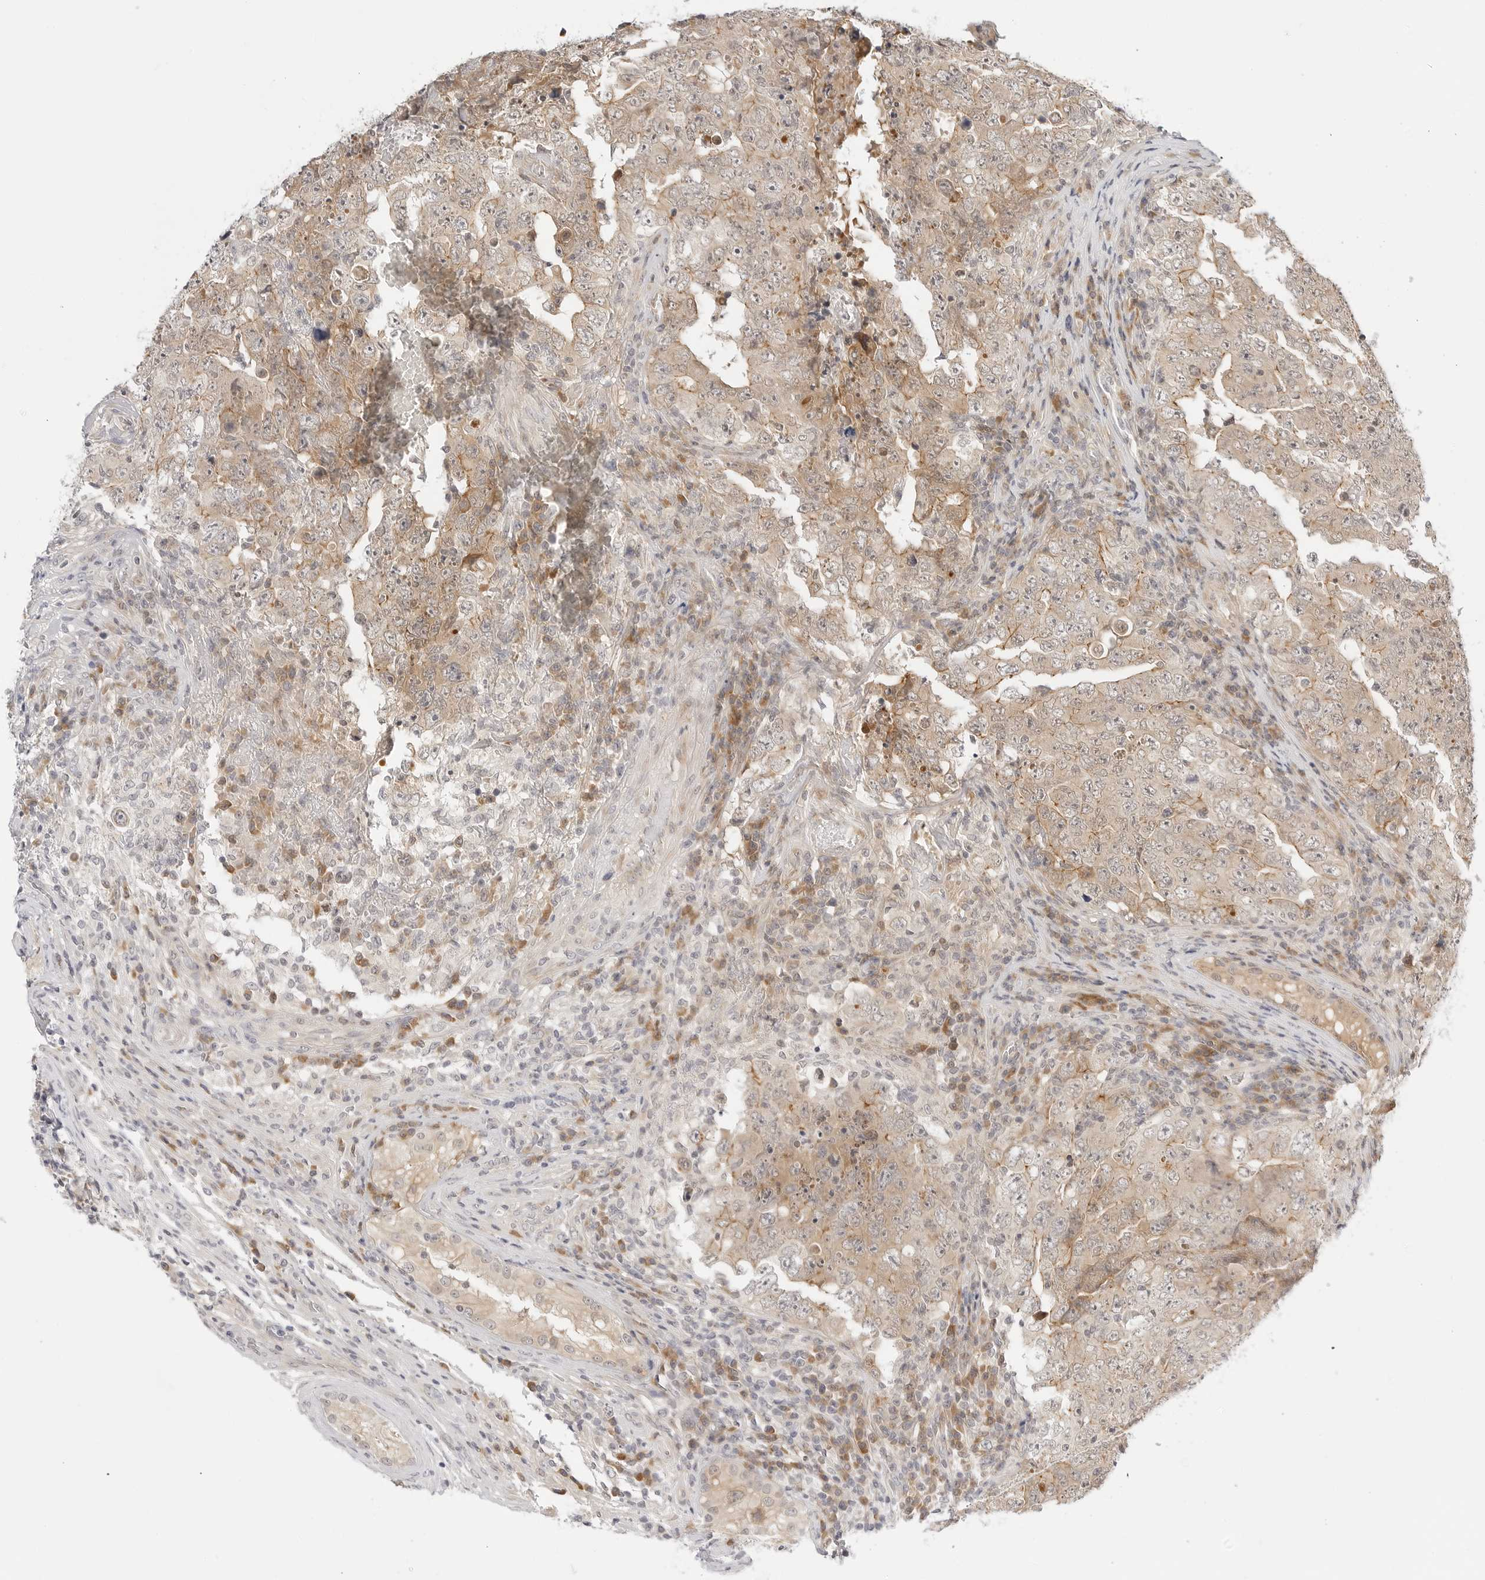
{"staining": {"intensity": "weak", "quantity": ">75%", "location": "cytoplasmic/membranous"}, "tissue": "testis cancer", "cell_type": "Tumor cells", "image_type": "cancer", "snomed": [{"axis": "morphology", "description": "Carcinoma, Embryonal, NOS"}, {"axis": "topography", "description": "Testis"}], "caption": "Human testis cancer stained with a brown dye displays weak cytoplasmic/membranous positive expression in about >75% of tumor cells.", "gene": "TCP1", "patient": {"sex": "male", "age": 26}}